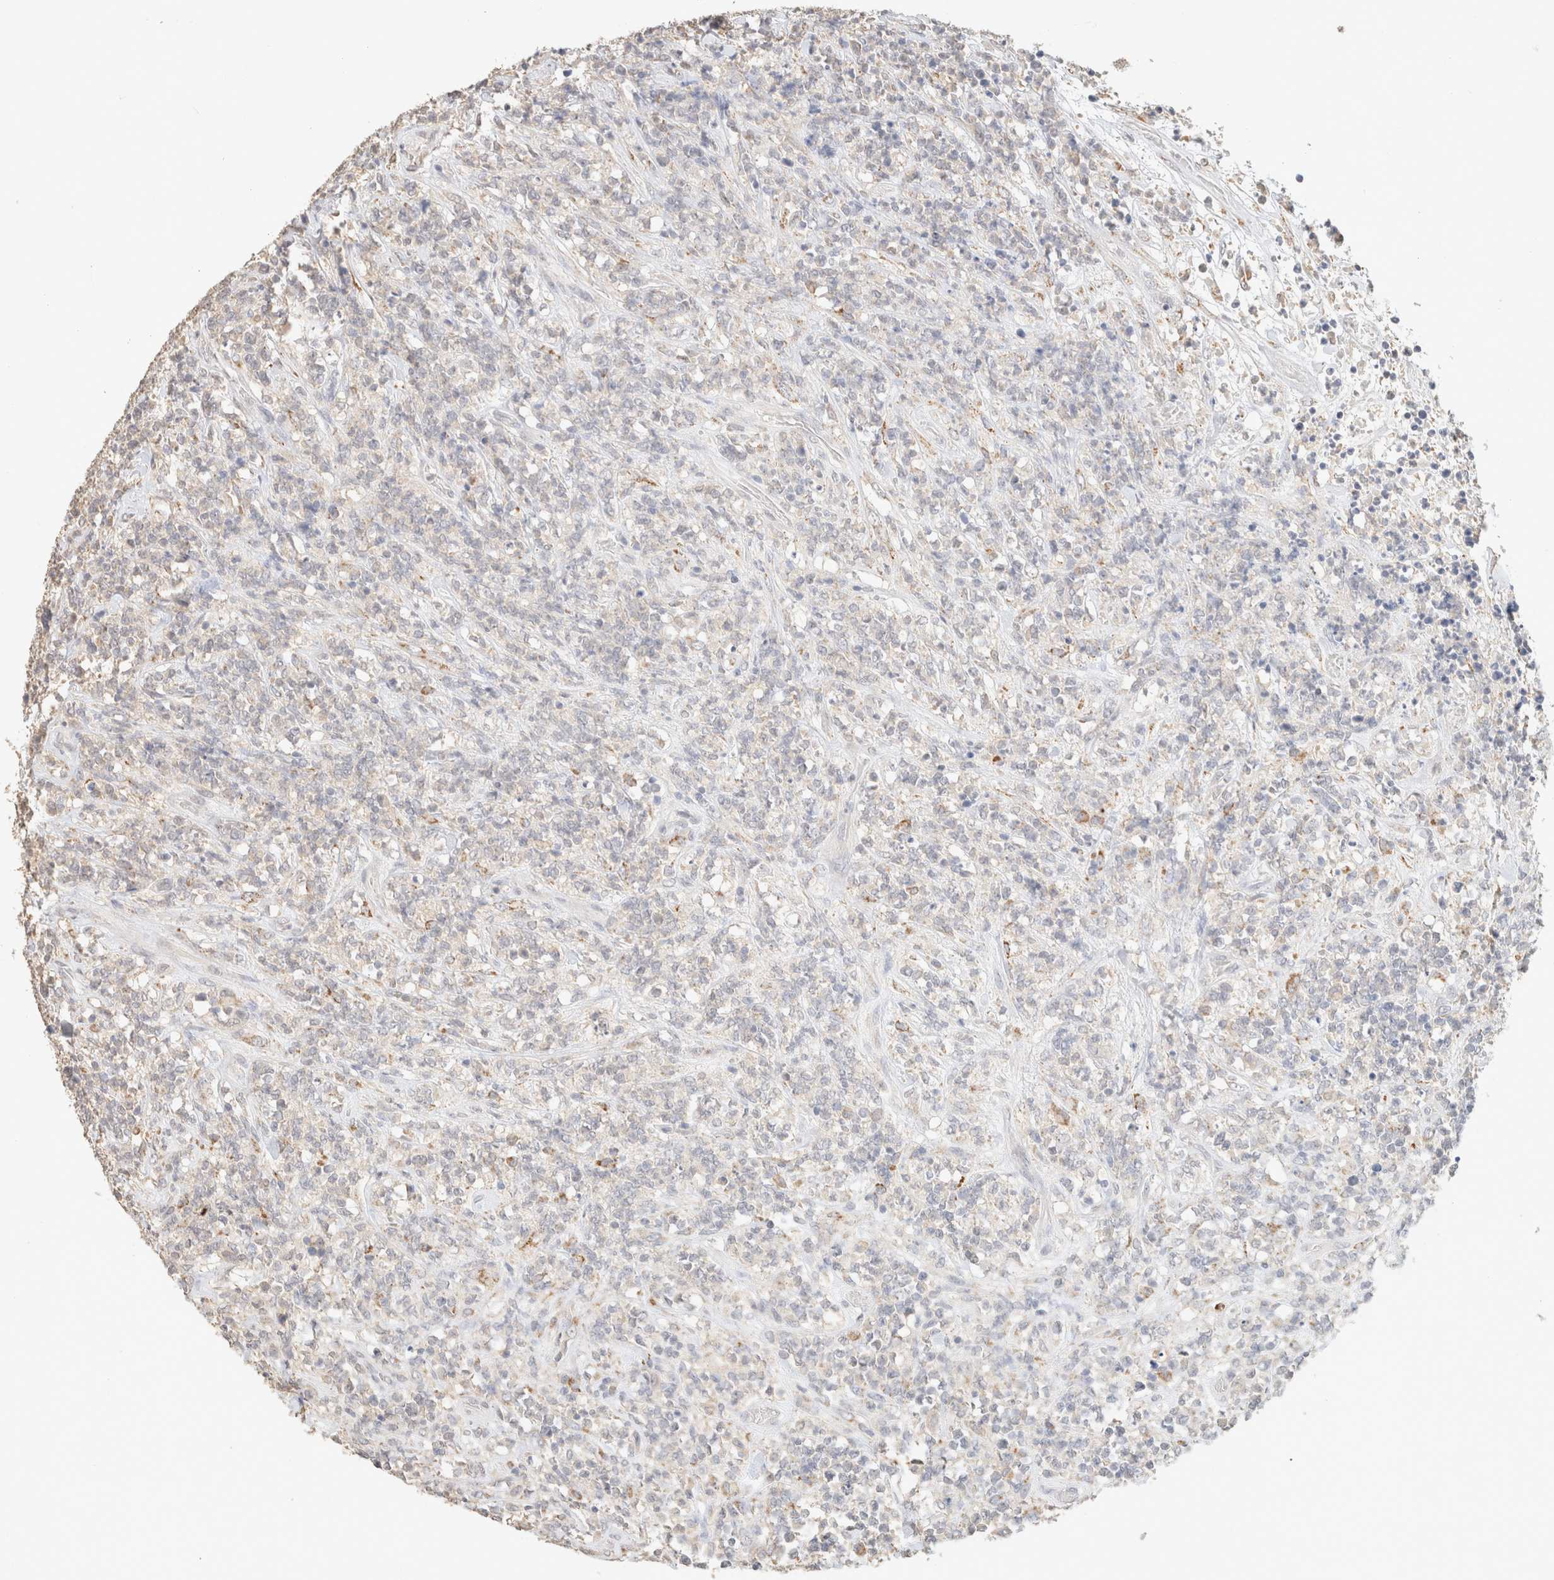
{"staining": {"intensity": "negative", "quantity": "none", "location": "none"}, "tissue": "lymphoma", "cell_type": "Tumor cells", "image_type": "cancer", "snomed": [{"axis": "morphology", "description": "Malignant lymphoma, non-Hodgkin's type, High grade"}, {"axis": "topography", "description": "Soft tissue"}], "caption": "High-grade malignant lymphoma, non-Hodgkin's type stained for a protein using immunohistochemistry reveals no staining tumor cells.", "gene": "CPA1", "patient": {"sex": "male", "age": 18}}